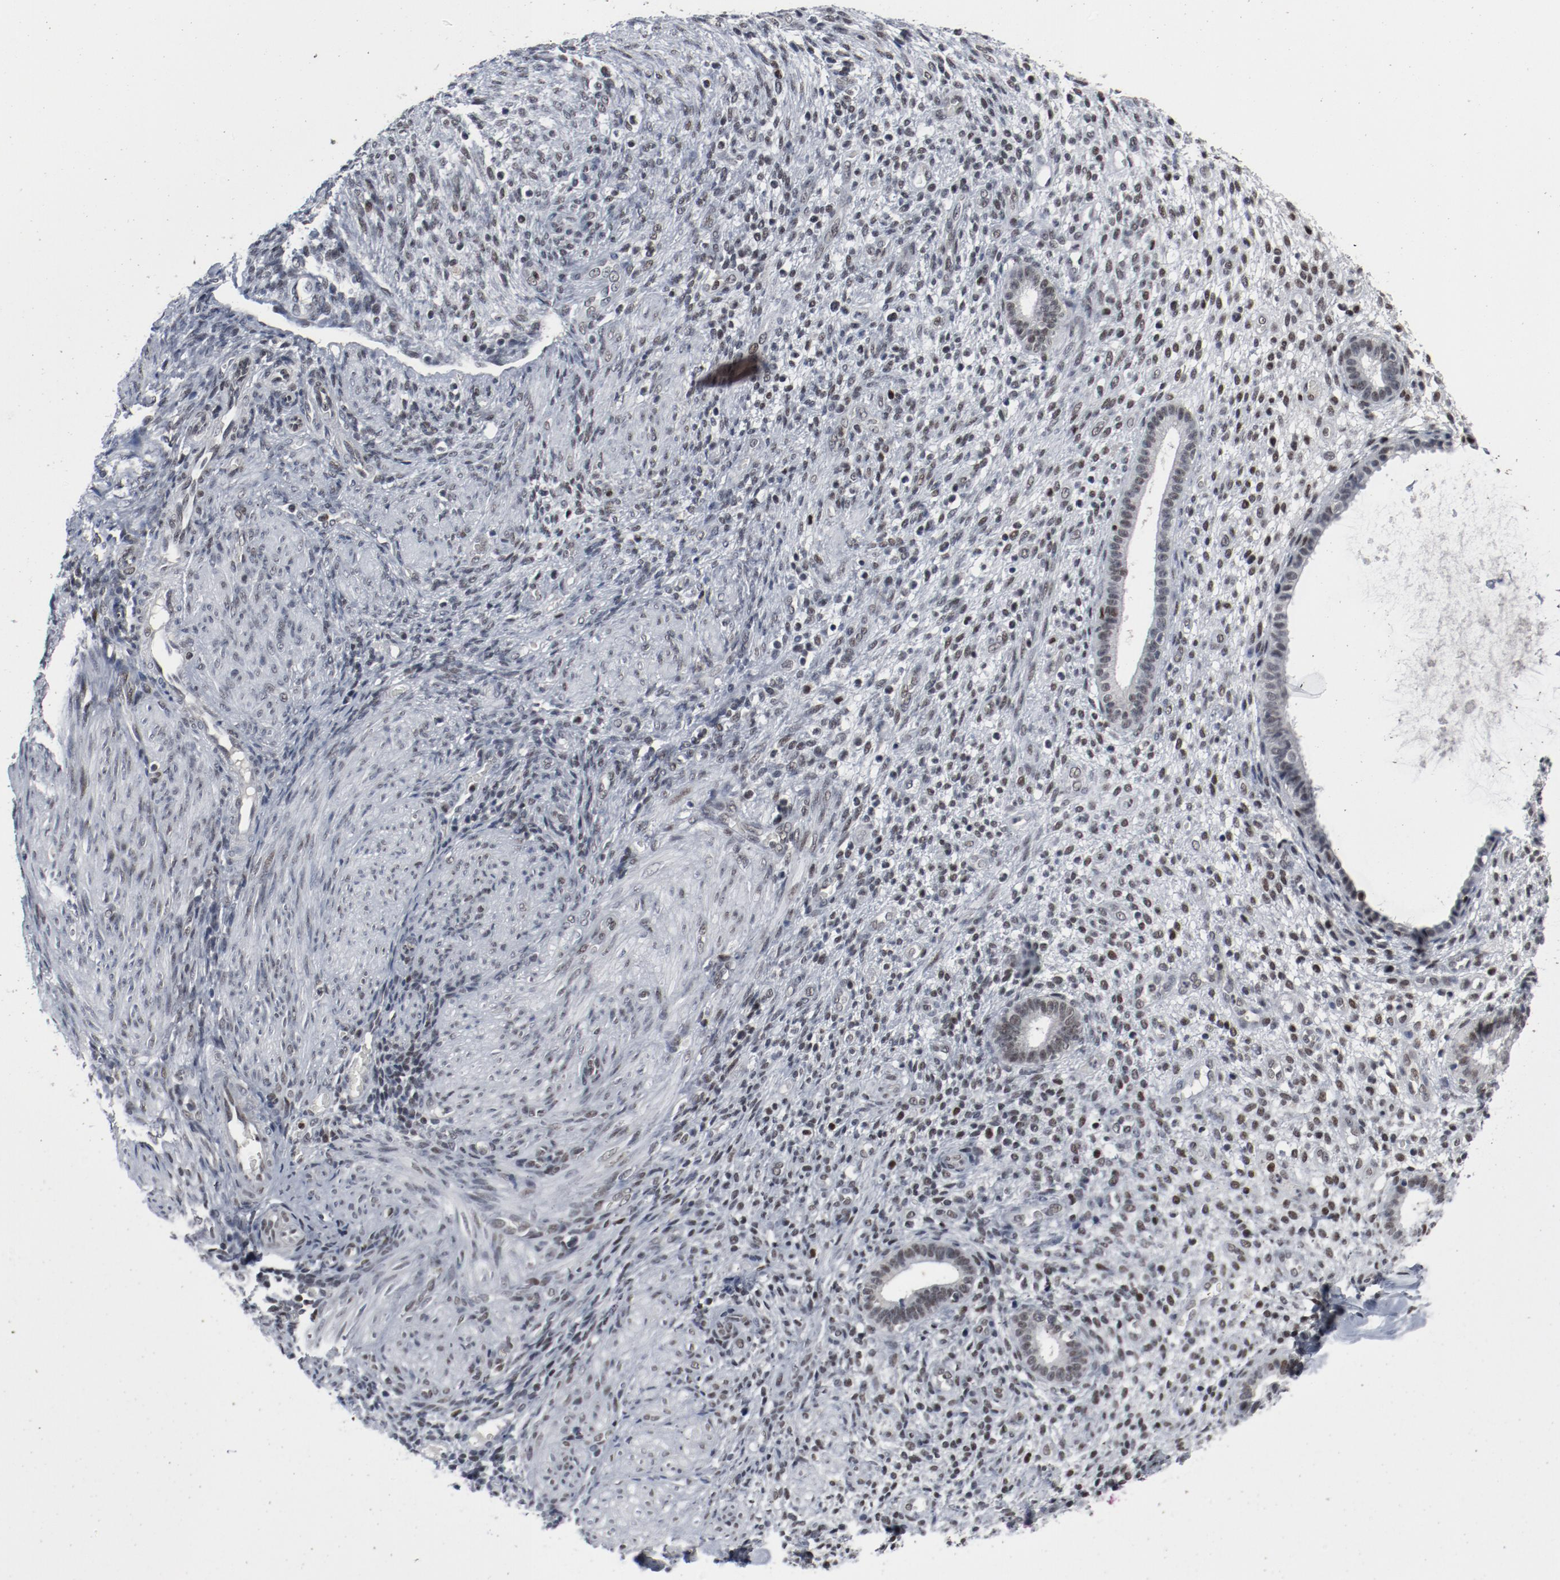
{"staining": {"intensity": "moderate", "quantity": ">75%", "location": "nuclear"}, "tissue": "endometrium", "cell_type": "Cells in endometrial stroma", "image_type": "normal", "snomed": [{"axis": "morphology", "description": "Normal tissue, NOS"}, {"axis": "topography", "description": "Endometrium"}], "caption": "This photomicrograph demonstrates normal endometrium stained with immunohistochemistry to label a protein in brown. The nuclear of cells in endometrial stroma show moderate positivity for the protein. Nuclei are counter-stained blue.", "gene": "JMJD6", "patient": {"sex": "female", "age": 72}}